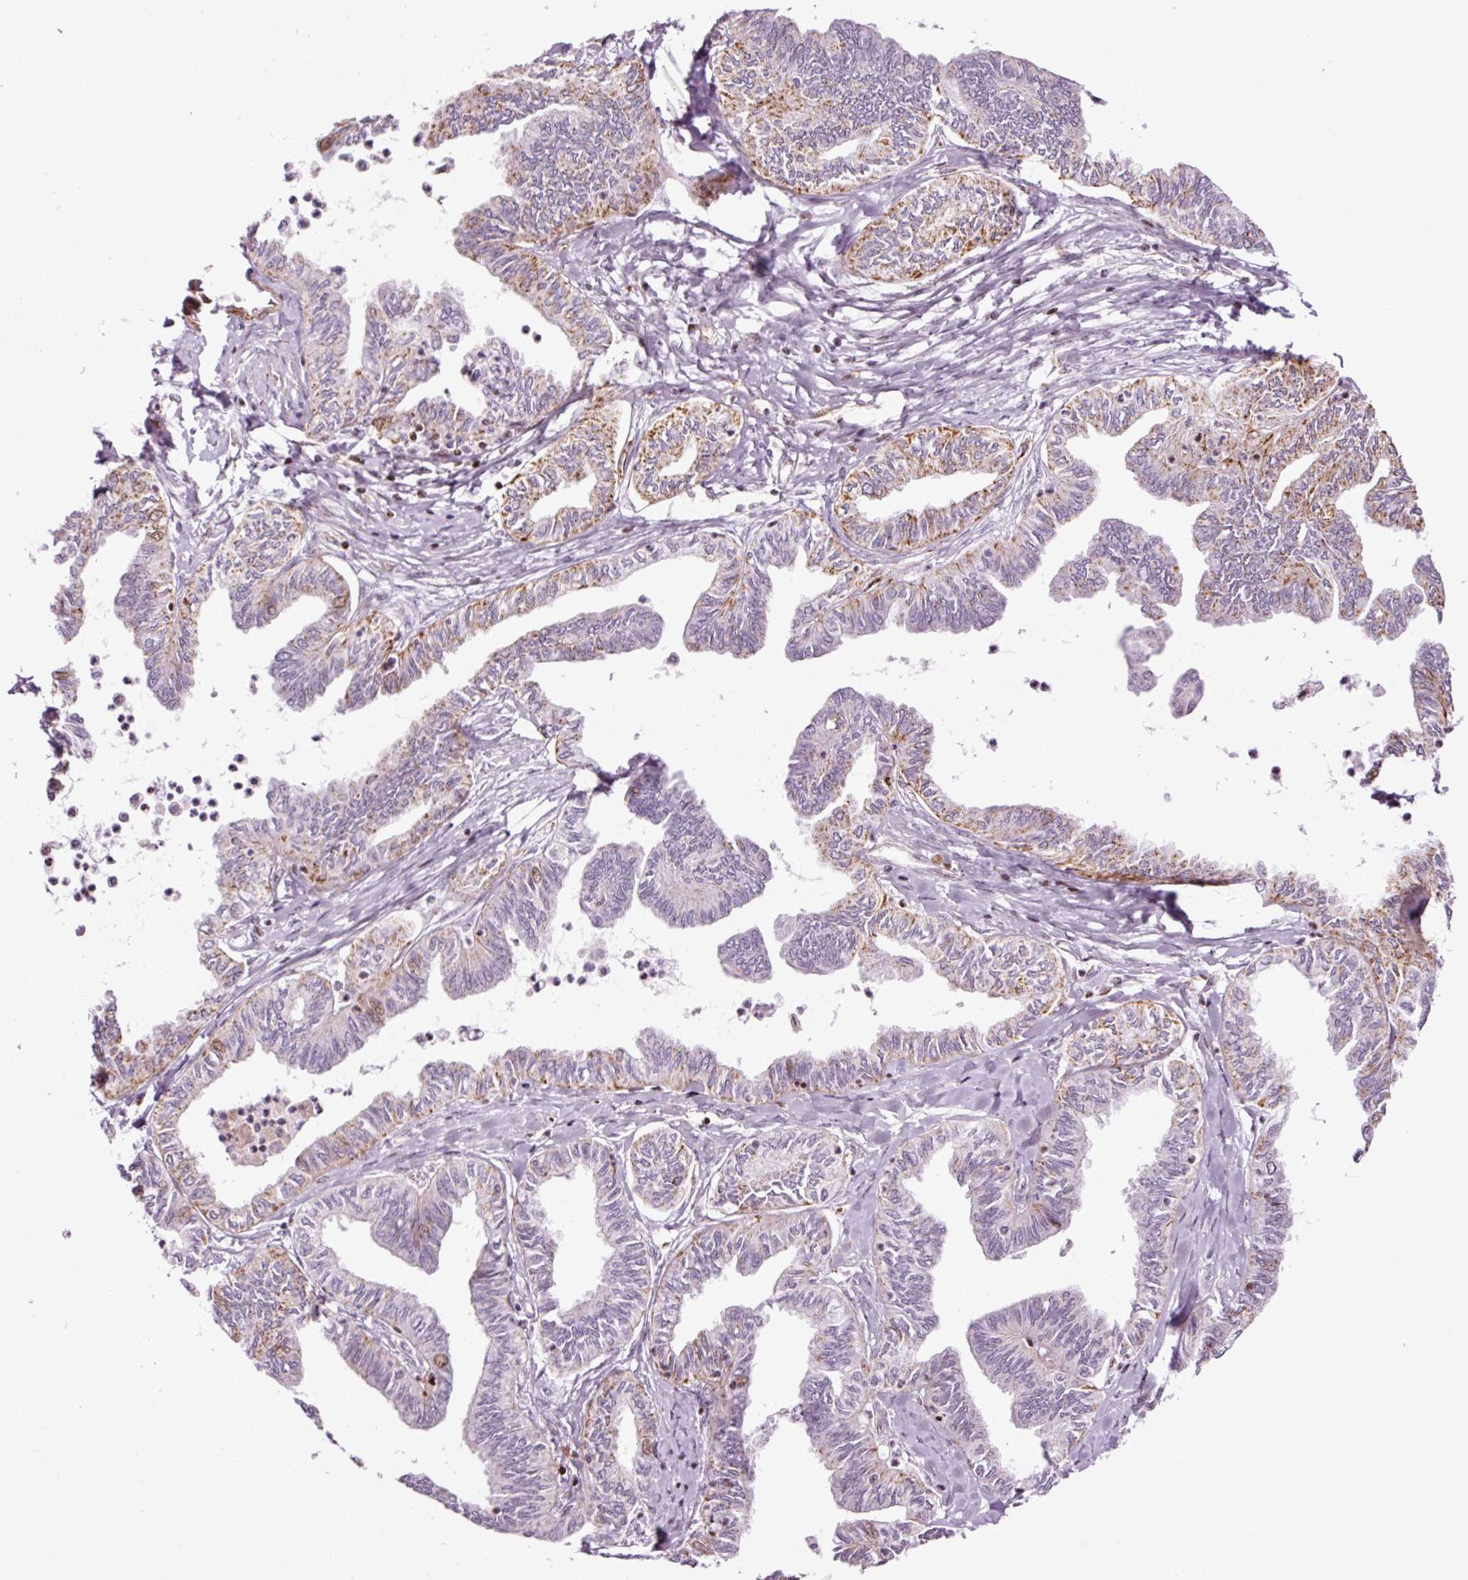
{"staining": {"intensity": "moderate", "quantity": "<25%", "location": "cytoplasmic/membranous"}, "tissue": "ovarian cancer", "cell_type": "Tumor cells", "image_type": "cancer", "snomed": [{"axis": "morphology", "description": "Carcinoma, endometroid"}, {"axis": "topography", "description": "Ovary"}], "caption": "Ovarian cancer (endometroid carcinoma) stained for a protein (brown) shows moderate cytoplasmic/membranous positive positivity in approximately <25% of tumor cells.", "gene": "ANKRD20A1", "patient": {"sex": "female", "age": 70}}